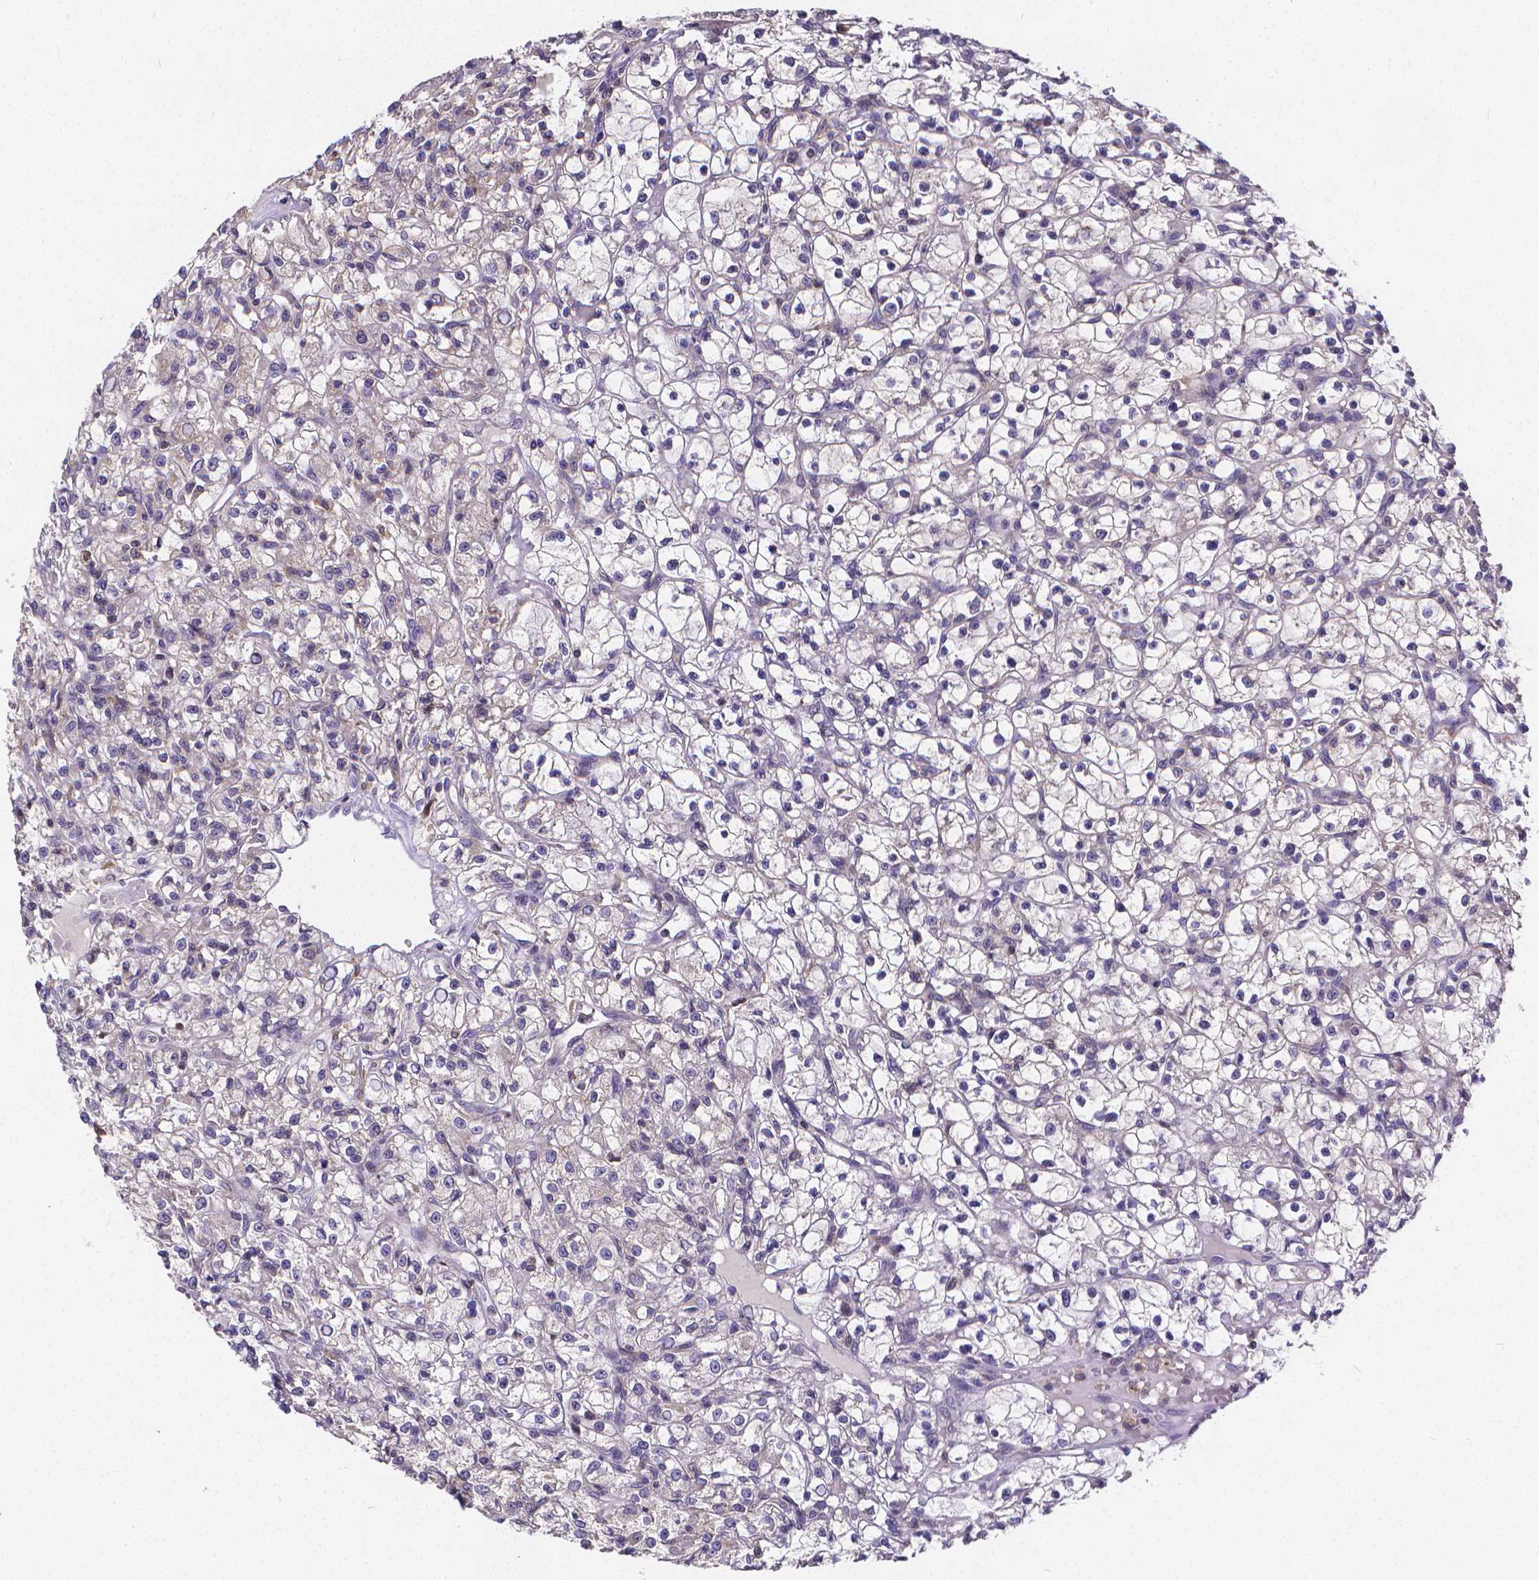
{"staining": {"intensity": "negative", "quantity": "none", "location": "none"}, "tissue": "renal cancer", "cell_type": "Tumor cells", "image_type": "cancer", "snomed": [{"axis": "morphology", "description": "Adenocarcinoma, NOS"}, {"axis": "topography", "description": "Kidney"}], "caption": "IHC of renal cancer (adenocarcinoma) displays no staining in tumor cells.", "gene": "GLRB", "patient": {"sex": "female", "age": 59}}